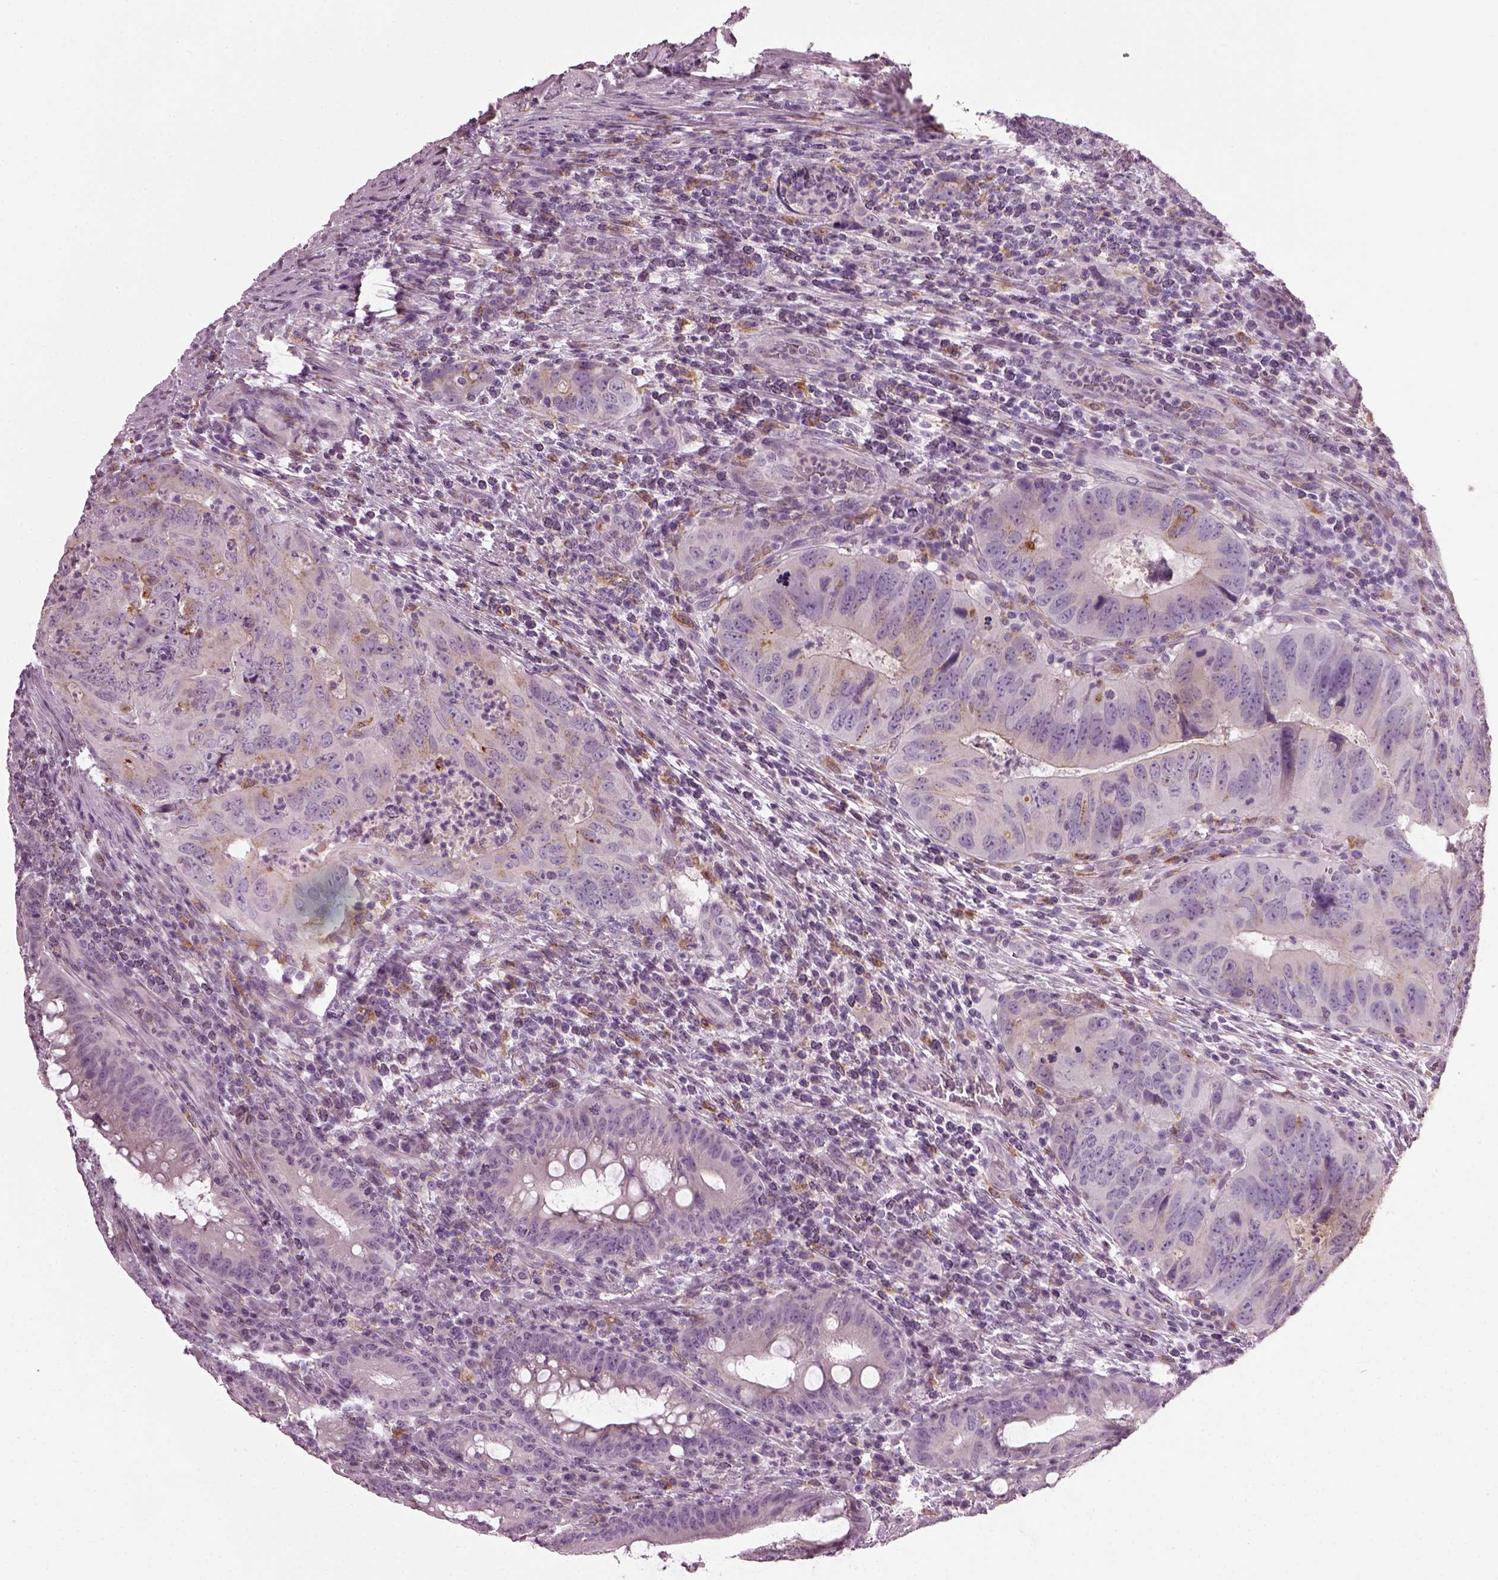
{"staining": {"intensity": "moderate", "quantity": "<25%", "location": "cytoplasmic/membranous"}, "tissue": "colorectal cancer", "cell_type": "Tumor cells", "image_type": "cancer", "snomed": [{"axis": "morphology", "description": "Adenocarcinoma, NOS"}, {"axis": "topography", "description": "Colon"}], "caption": "This image displays colorectal cancer (adenocarcinoma) stained with immunohistochemistry (IHC) to label a protein in brown. The cytoplasmic/membranous of tumor cells show moderate positivity for the protein. Nuclei are counter-stained blue.", "gene": "TMEM231", "patient": {"sex": "male", "age": 79}}